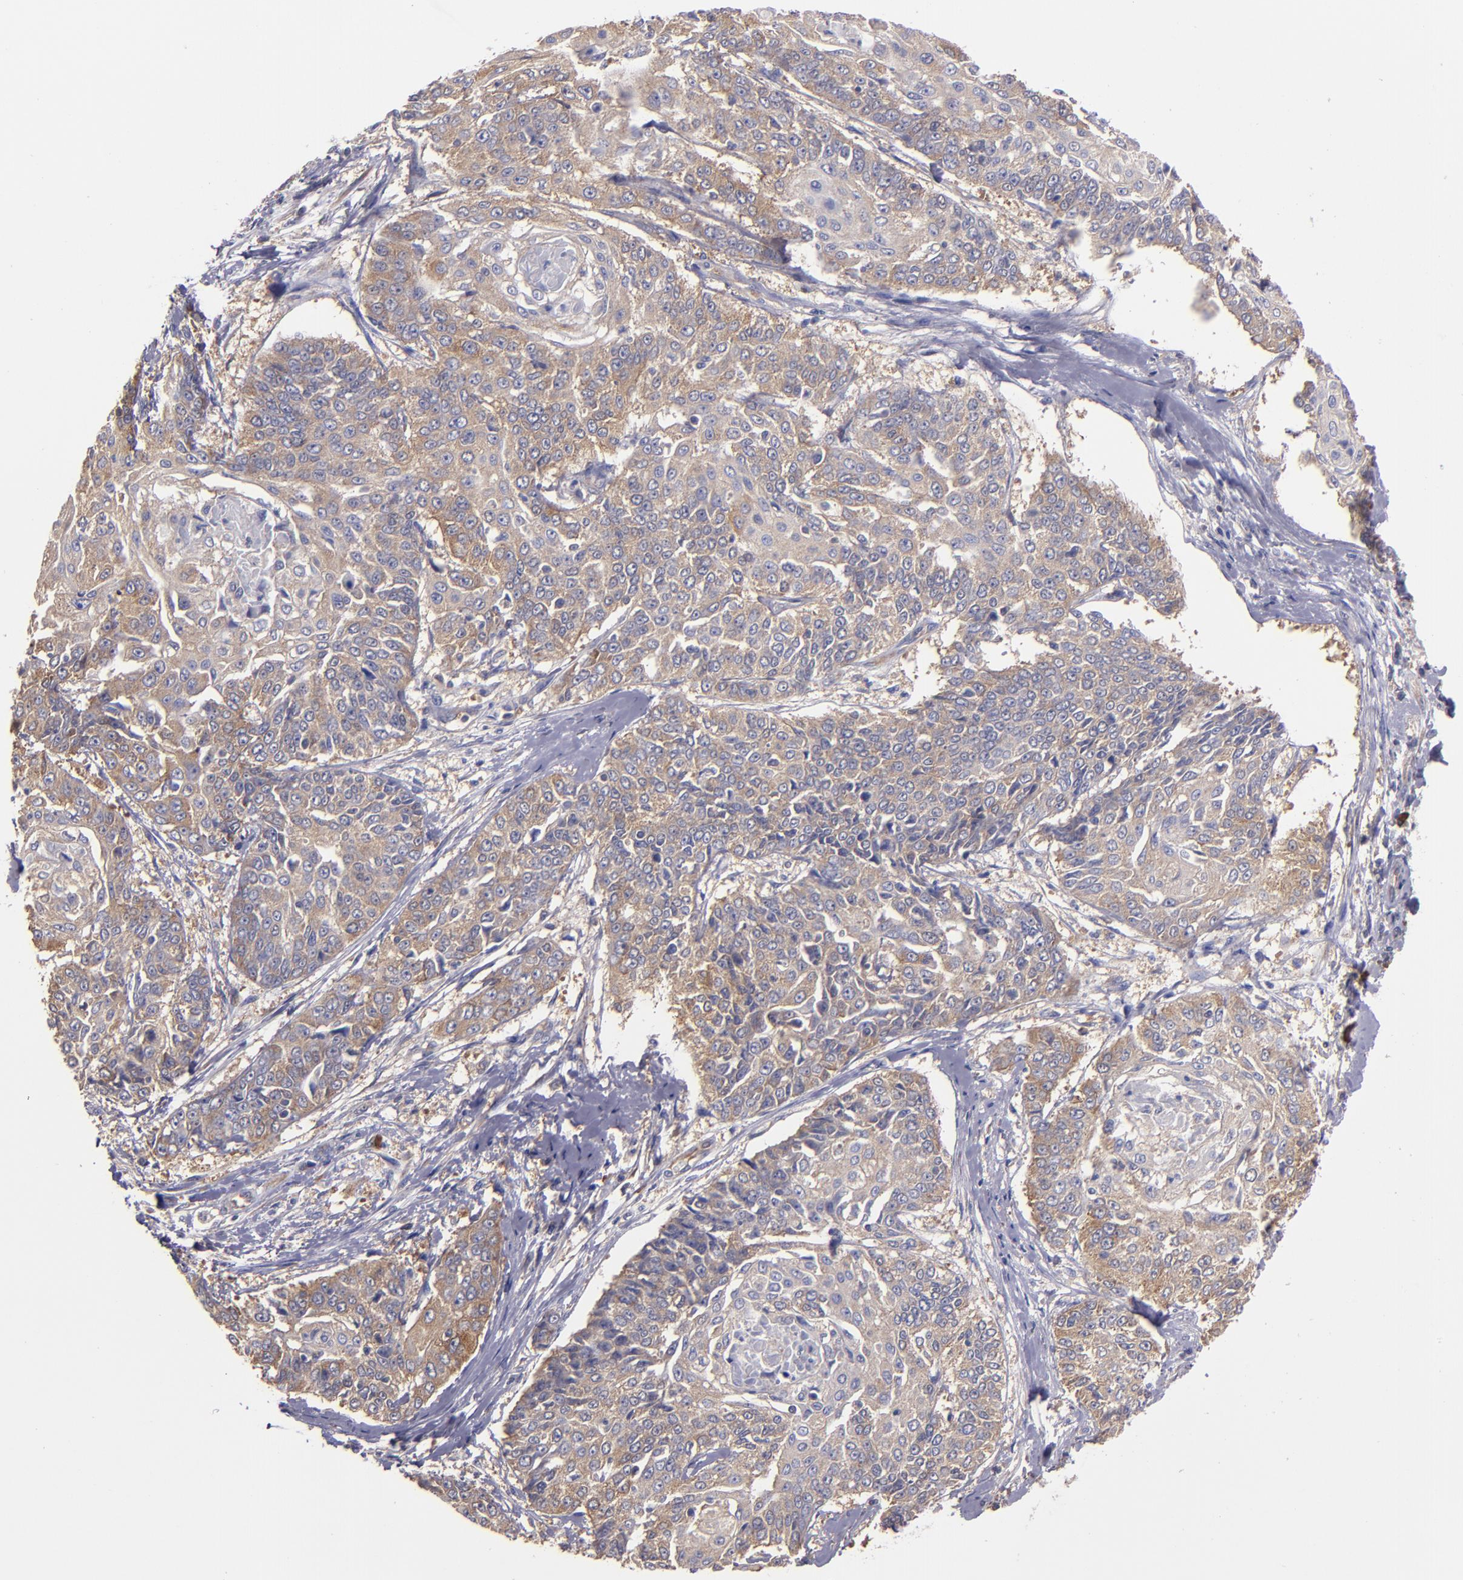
{"staining": {"intensity": "weak", "quantity": ">75%", "location": "cytoplasmic/membranous"}, "tissue": "cervical cancer", "cell_type": "Tumor cells", "image_type": "cancer", "snomed": [{"axis": "morphology", "description": "Squamous cell carcinoma, NOS"}, {"axis": "topography", "description": "Cervix"}], "caption": "Weak cytoplasmic/membranous positivity is appreciated in about >75% of tumor cells in cervical squamous cell carcinoma.", "gene": "CARS1", "patient": {"sex": "female", "age": 64}}